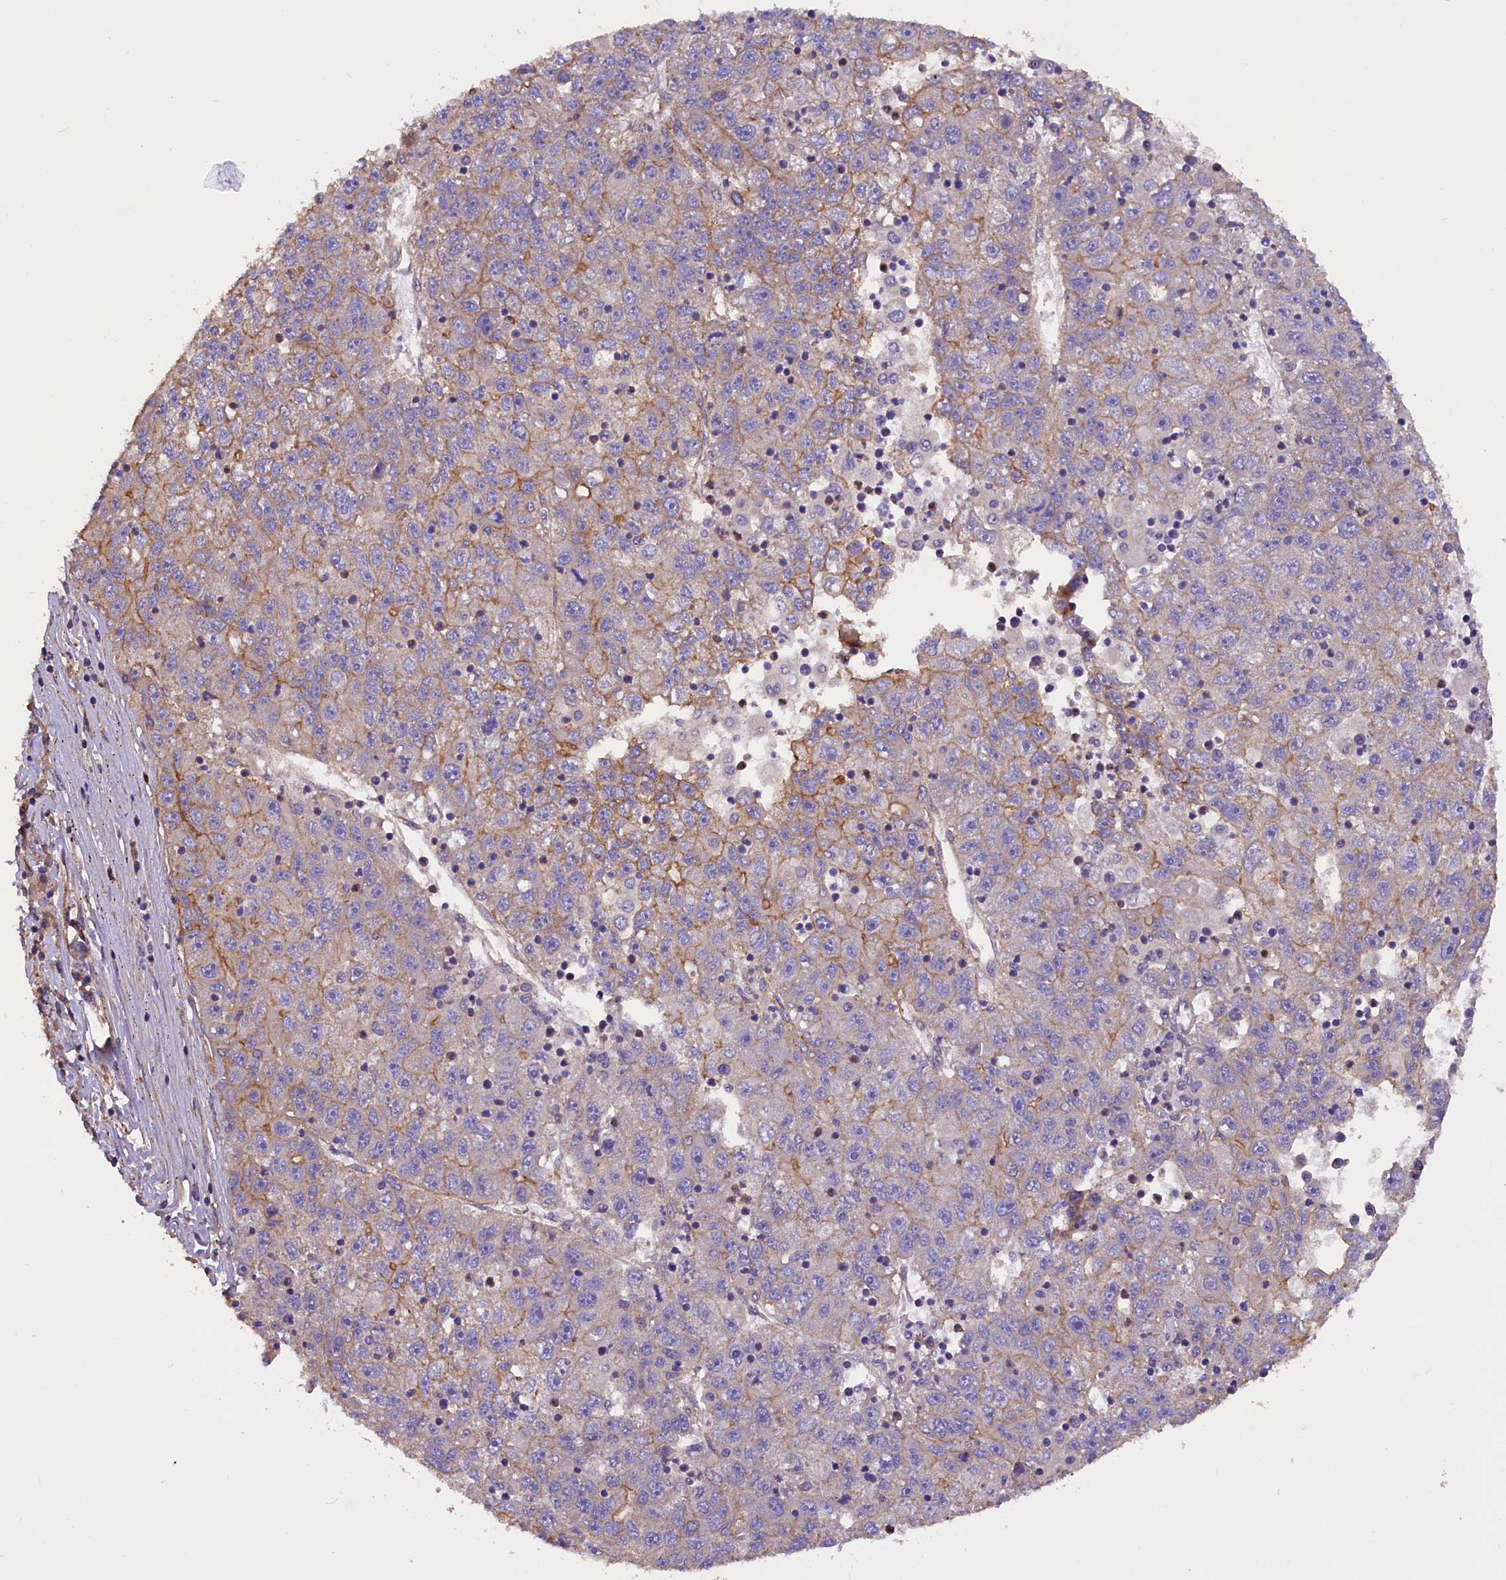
{"staining": {"intensity": "moderate", "quantity": "<25%", "location": "cytoplasmic/membranous"}, "tissue": "liver cancer", "cell_type": "Tumor cells", "image_type": "cancer", "snomed": [{"axis": "morphology", "description": "Carcinoma, Hepatocellular, NOS"}, {"axis": "topography", "description": "Liver"}], "caption": "An IHC micrograph of neoplastic tissue is shown. Protein staining in brown shows moderate cytoplasmic/membranous positivity in liver cancer (hepatocellular carcinoma) within tumor cells. The staining was performed using DAB (3,3'-diaminobenzidine), with brown indicating positive protein expression. Nuclei are stained blue with hematoxylin.", "gene": "ERMARD", "patient": {"sex": "male", "age": 49}}